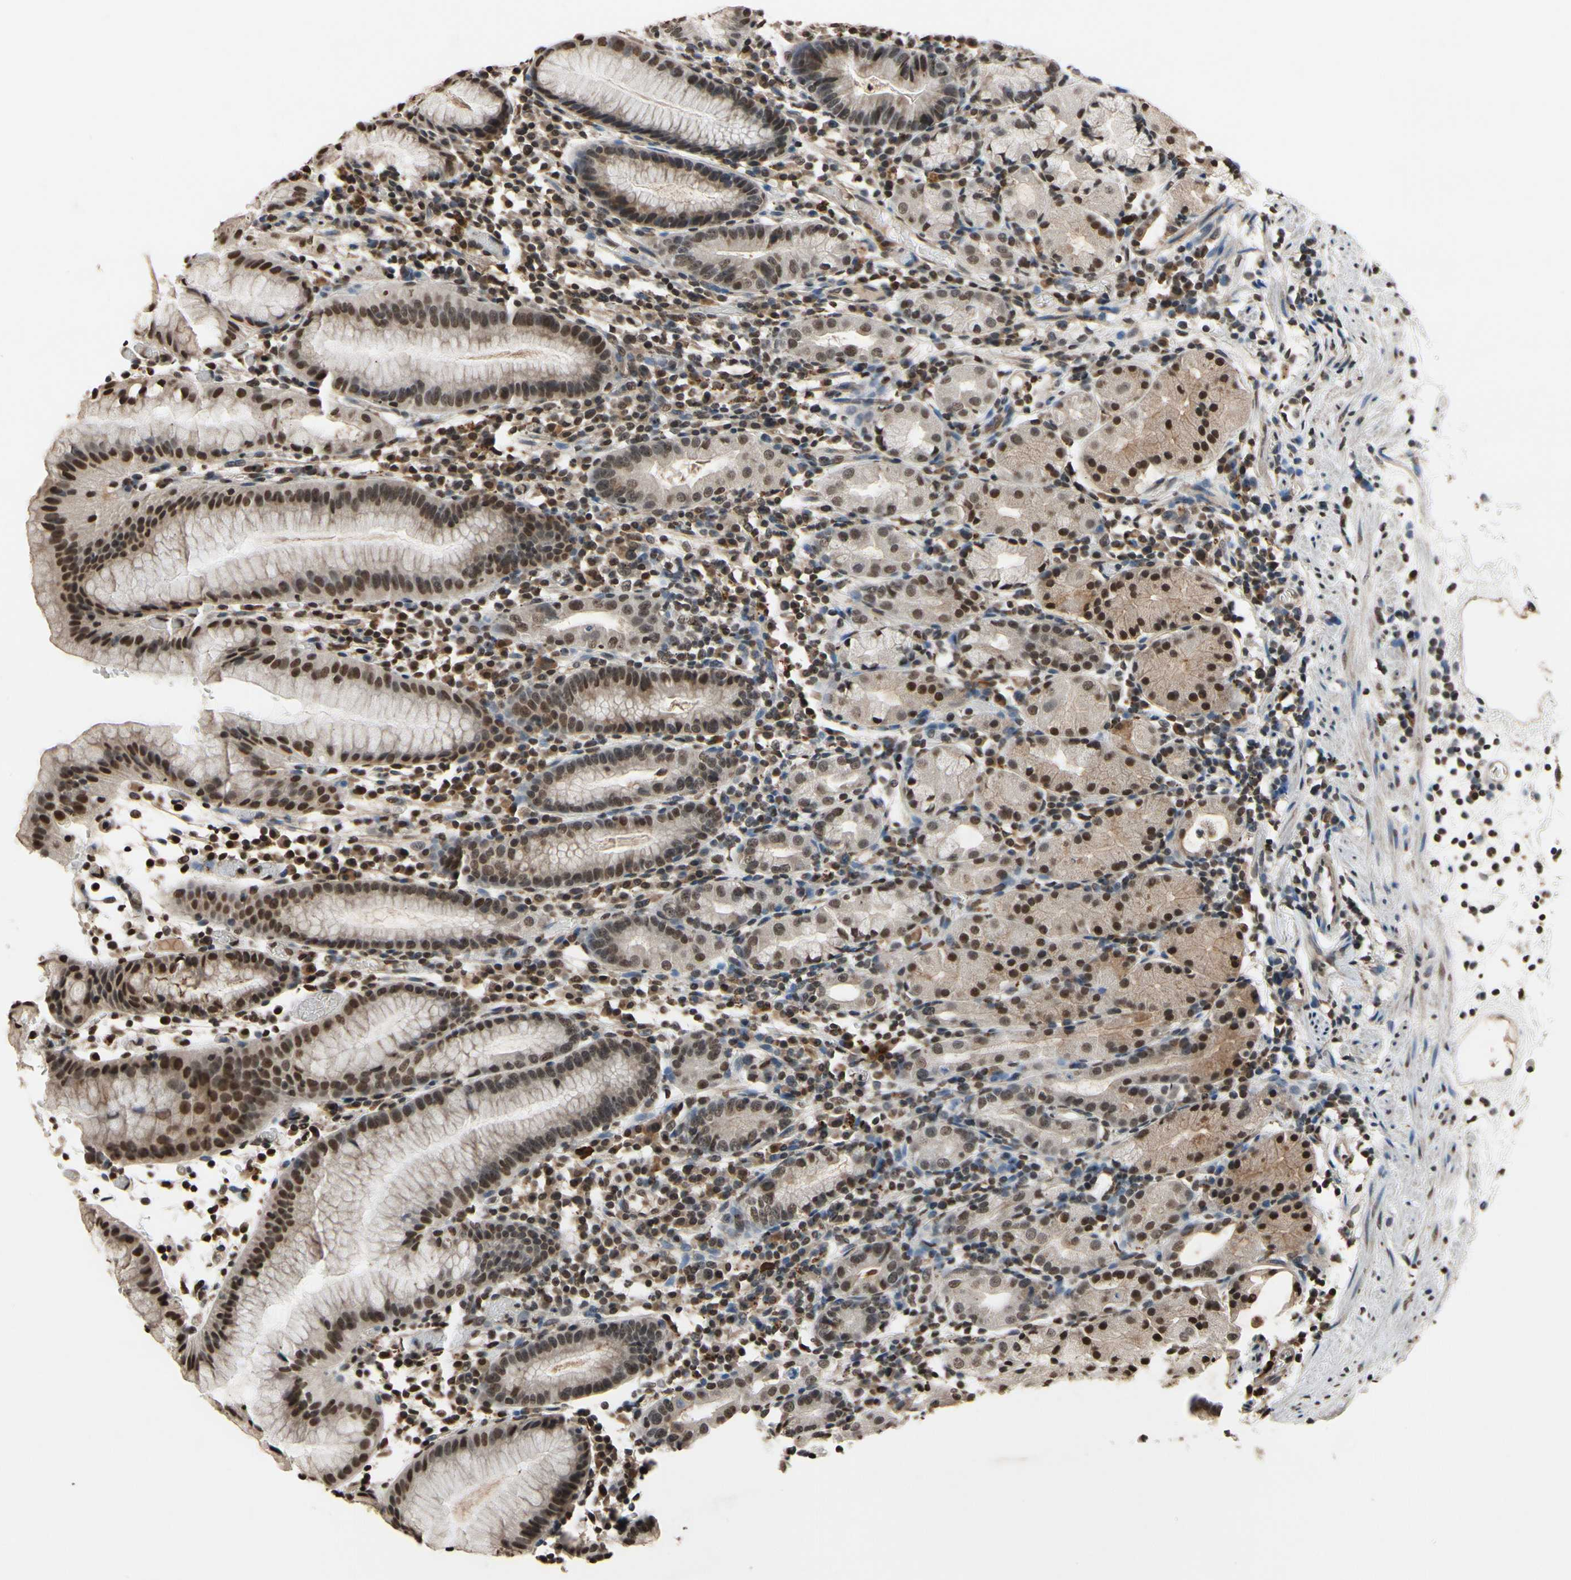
{"staining": {"intensity": "strong", "quantity": ">75%", "location": "cytoplasmic/membranous,nuclear"}, "tissue": "stomach", "cell_type": "Glandular cells", "image_type": "normal", "snomed": [{"axis": "morphology", "description": "Normal tissue, NOS"}, {"axis": "topography", "description": "Stomach"}, {"axis": "topography", "description": "Stomach, lower"}], "caption": "The photomicrograph reveals staining of benign stomach, revealing strong cytoplasmic/membranous,nuclear protein expression (brown color) within glandular cells.", "gene": "HIPK2", "patient": {"sex": "female", "age": 75}}